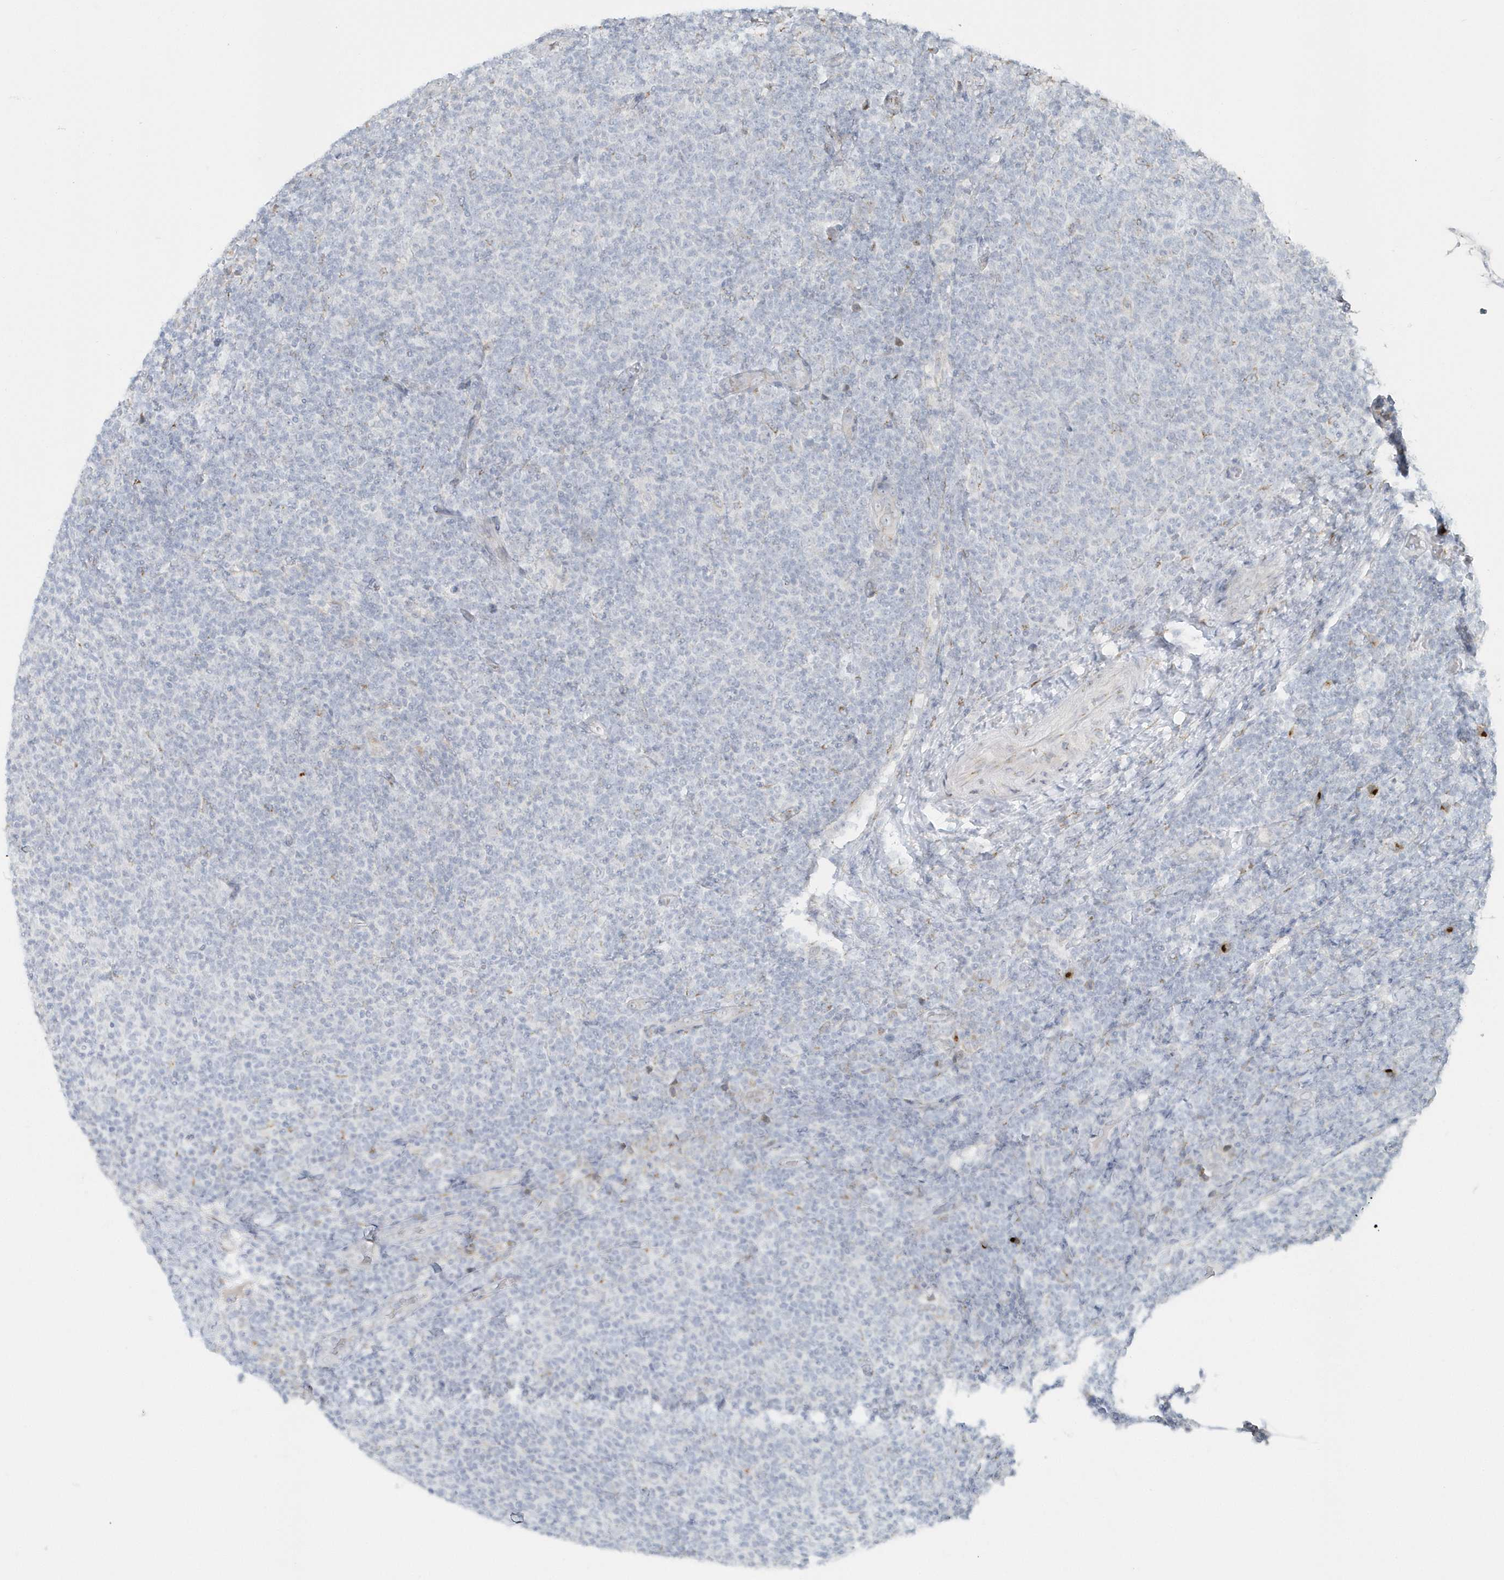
{"staining": {"intensity": "negative", "quantity": "none", "location": "none"}, "tissue": "lymphoma", "cell_type": "Tumor cells", "image_type": "cancer", "snomed": [{"axis": "morphology", "description": "Malignant lymphoma, non-Hodgkin's type, Low grade"}, {"axis": "topography", "description": "Lymph node"}], "caption": "This is an immunohistochemistry image of human malignant lymphoma, non-Hodgkin's type (low-grade). There is no expression in tumor cells.", "gene": "DHFR", "patient": {"sex": "male", "age": 66}}